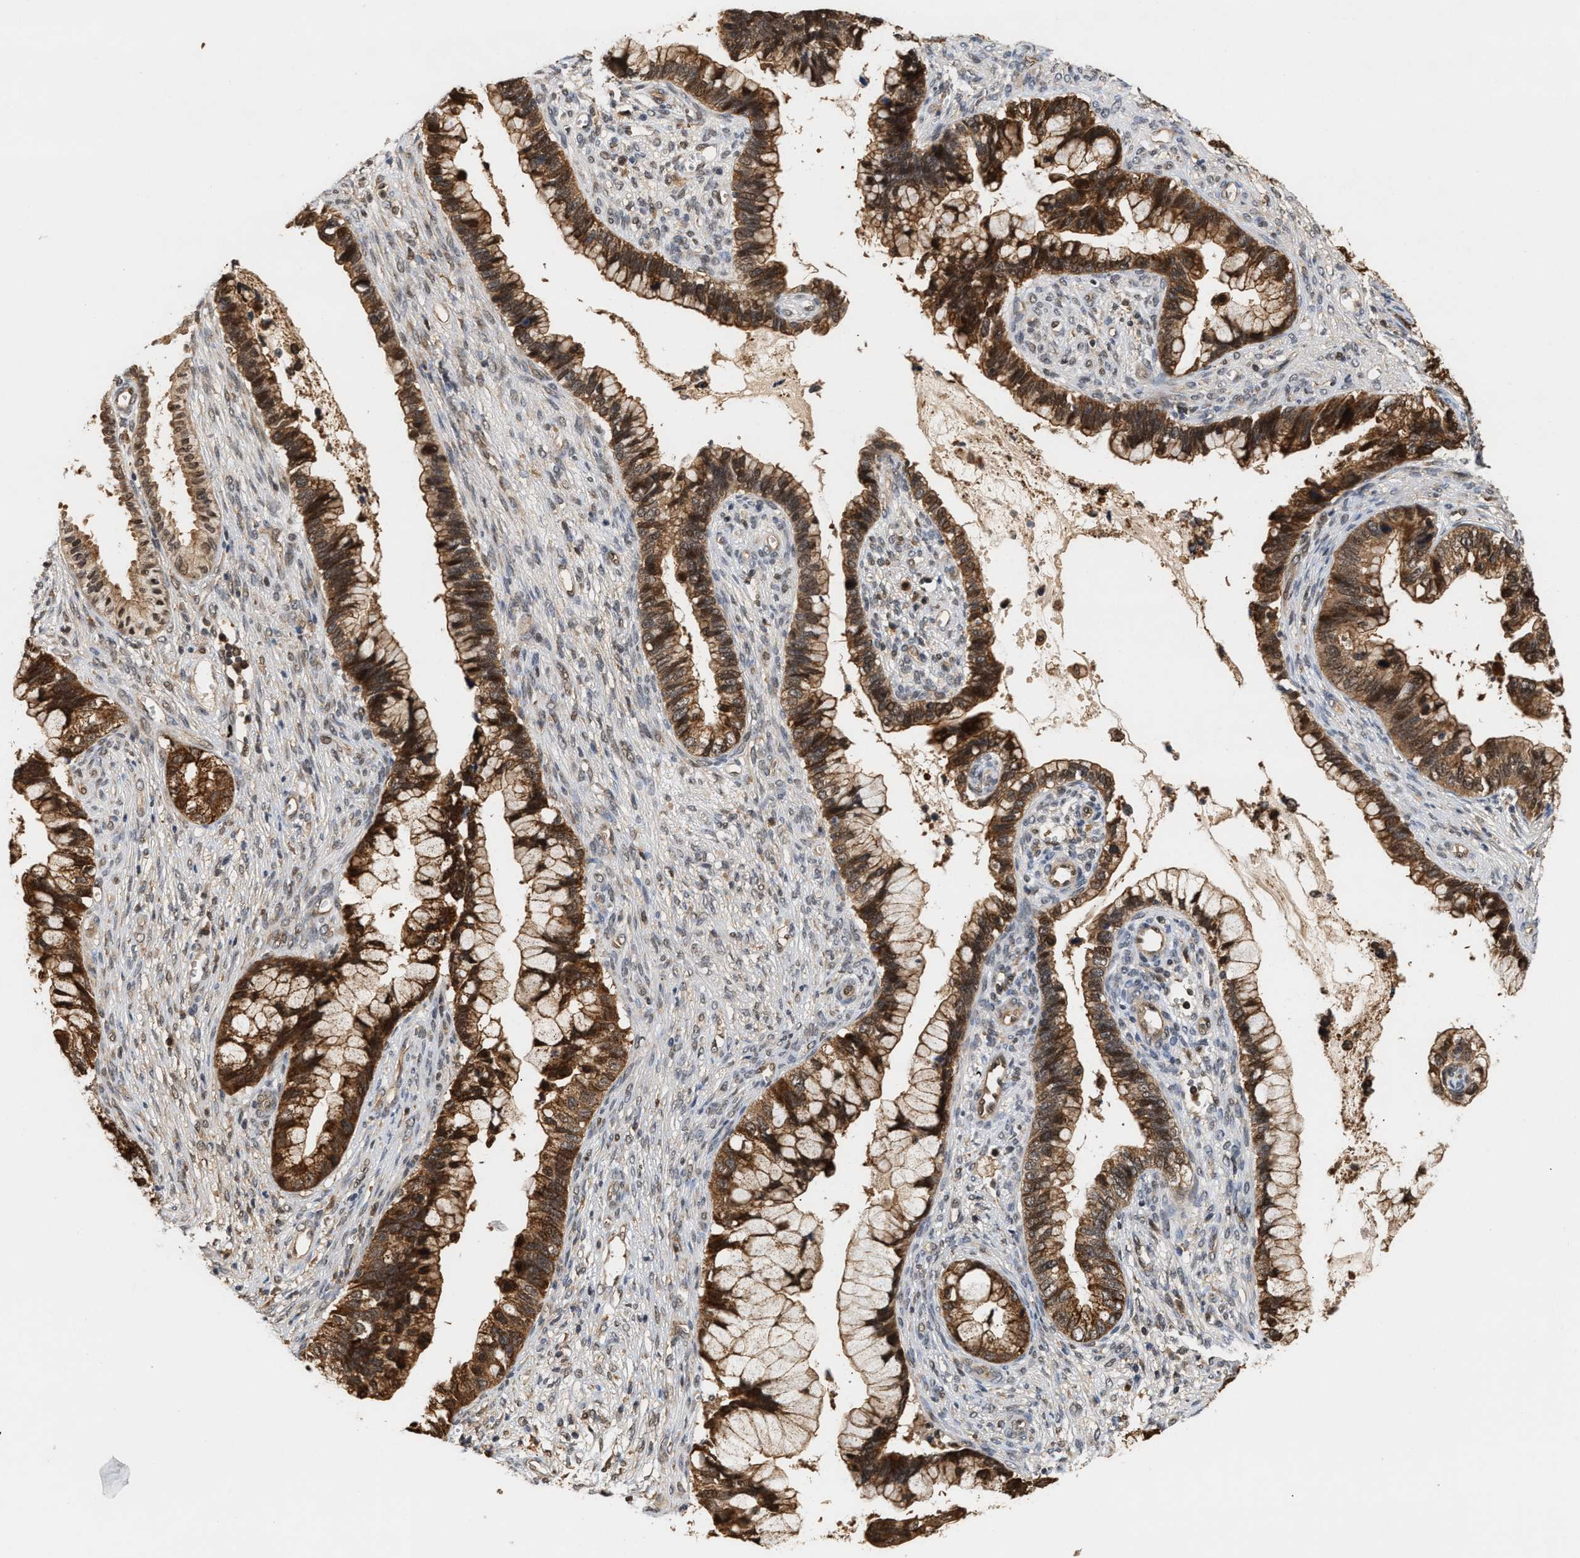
{"staining": {"intensity": "moderate", "quantity": ">75%", "location": "cytoplasmic/membranous,nuclear"}, "tissue": "cervical cancer", "cell_type": "Tumor cells", "image_type": "cancer", "snomed": [{"axis": "morphology", "description": "Adenocarcinoma, NOS"}, {"axis": "topography", "description": "Cervix"}], "caption": "Tumor cells demonstrate moderate cytoplasmic/membranous and nuclear staining in about >75% of cells in cervical cancer (adenocarcinoma). Nuclei are stained in blue.", "gene": "ABHD5", "patient": {"sex": "female", "age": 44}}